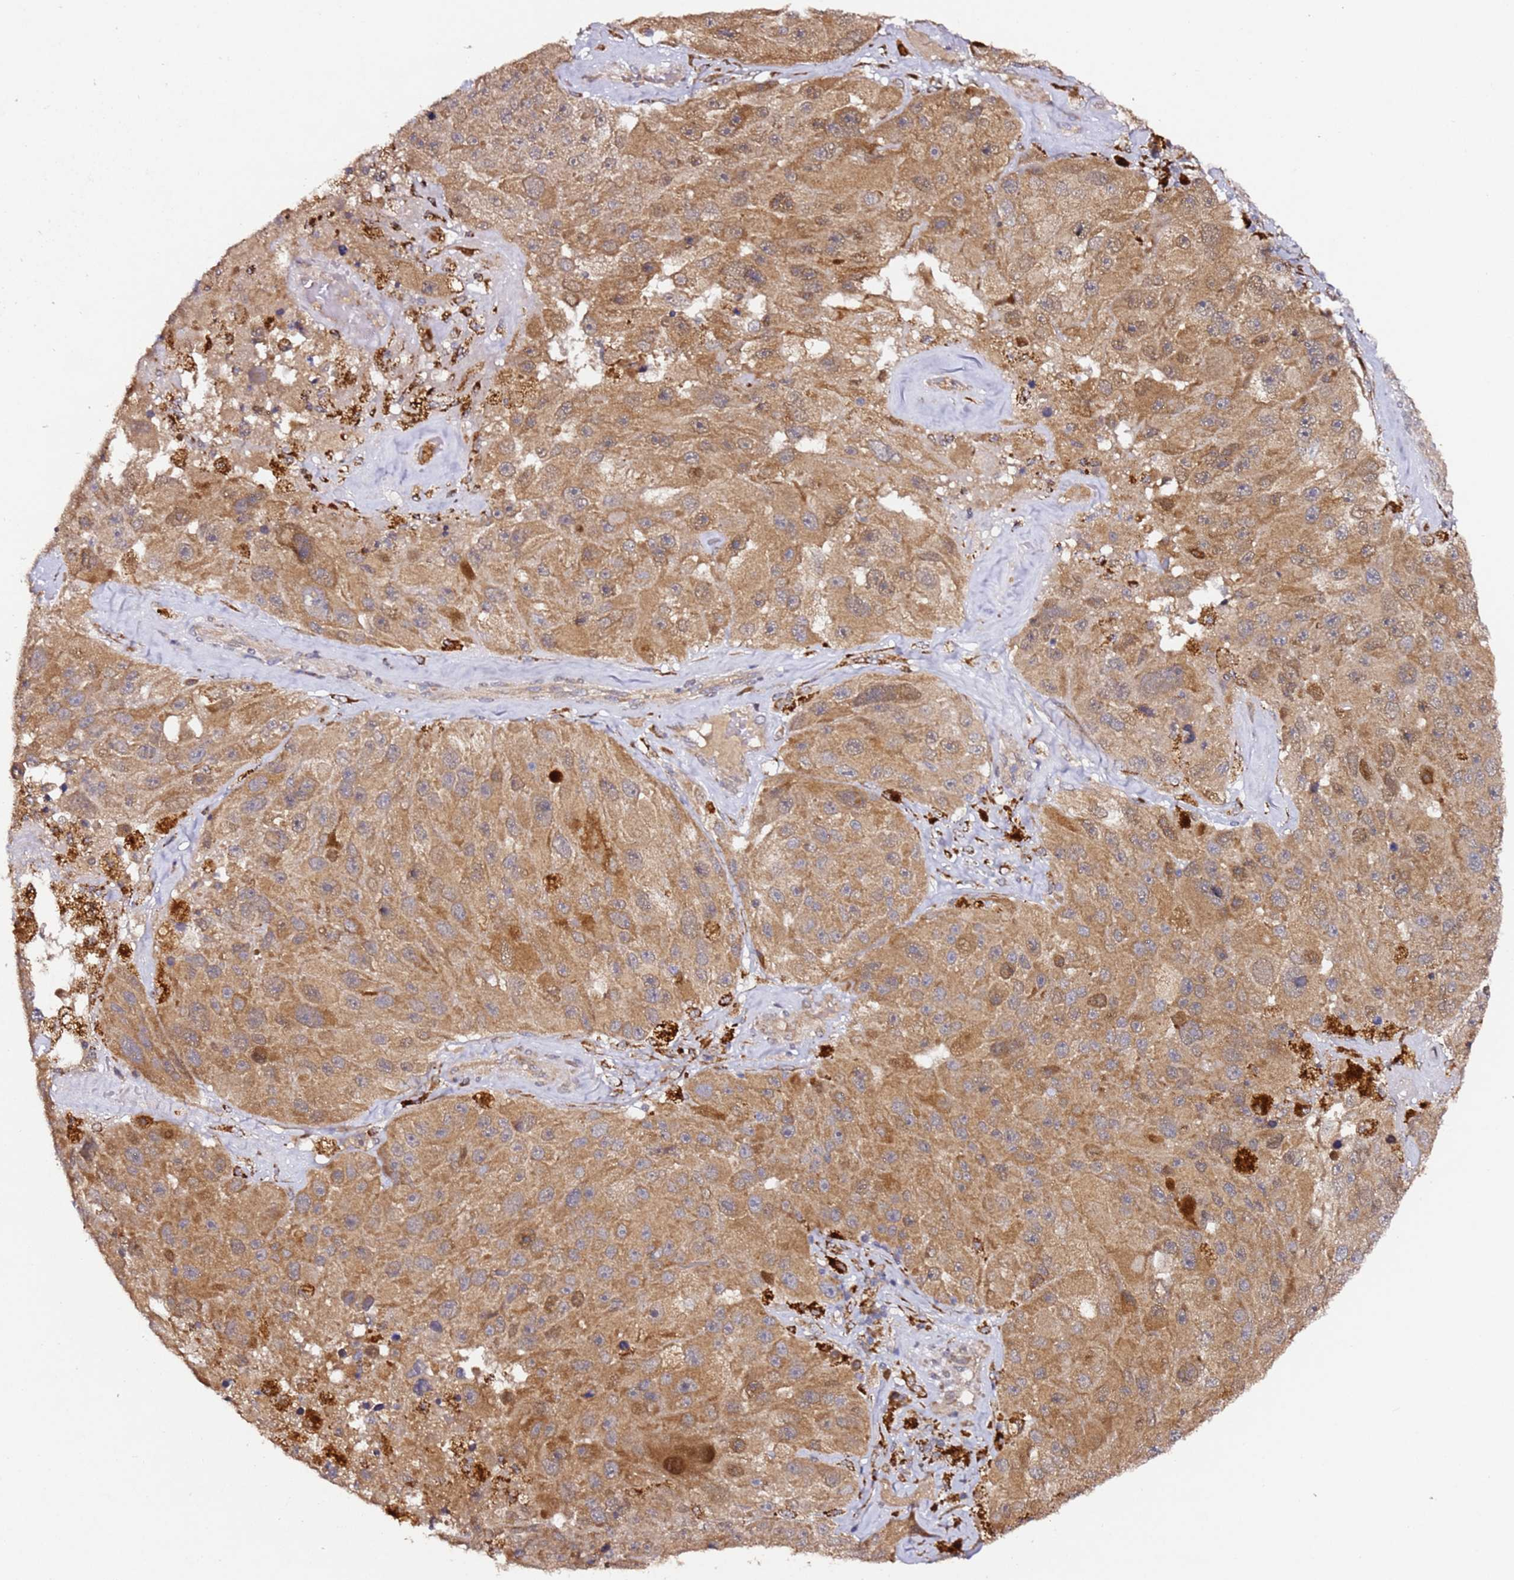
{"staining": {"intensity": "moderate", "quantity": ">75%", "location": "cytoplasmic/membranous"}, "tissue": "melanoma", "cell_type": "Tumor cells", "image_type": "cancer", "snomed": [{"axis": "morphology", "description": "Malignant melanoma, Metastatic site"}, {"axis": "topography", "description": "Lymph node"}], "caption": "A histopathology image of malignant melanoma (metastatic site) stained for a protein exhibits moderate cytoplasmic/membranous brown staining in tumor cells. (Stains: DAB (3,3'-diaminobenzidine) in brown, nuclei in blue, Microscopy: brightfield microscopy at high magnification).", "gene": "ALG11", "patient": {"sex": "male", "age": 62}}